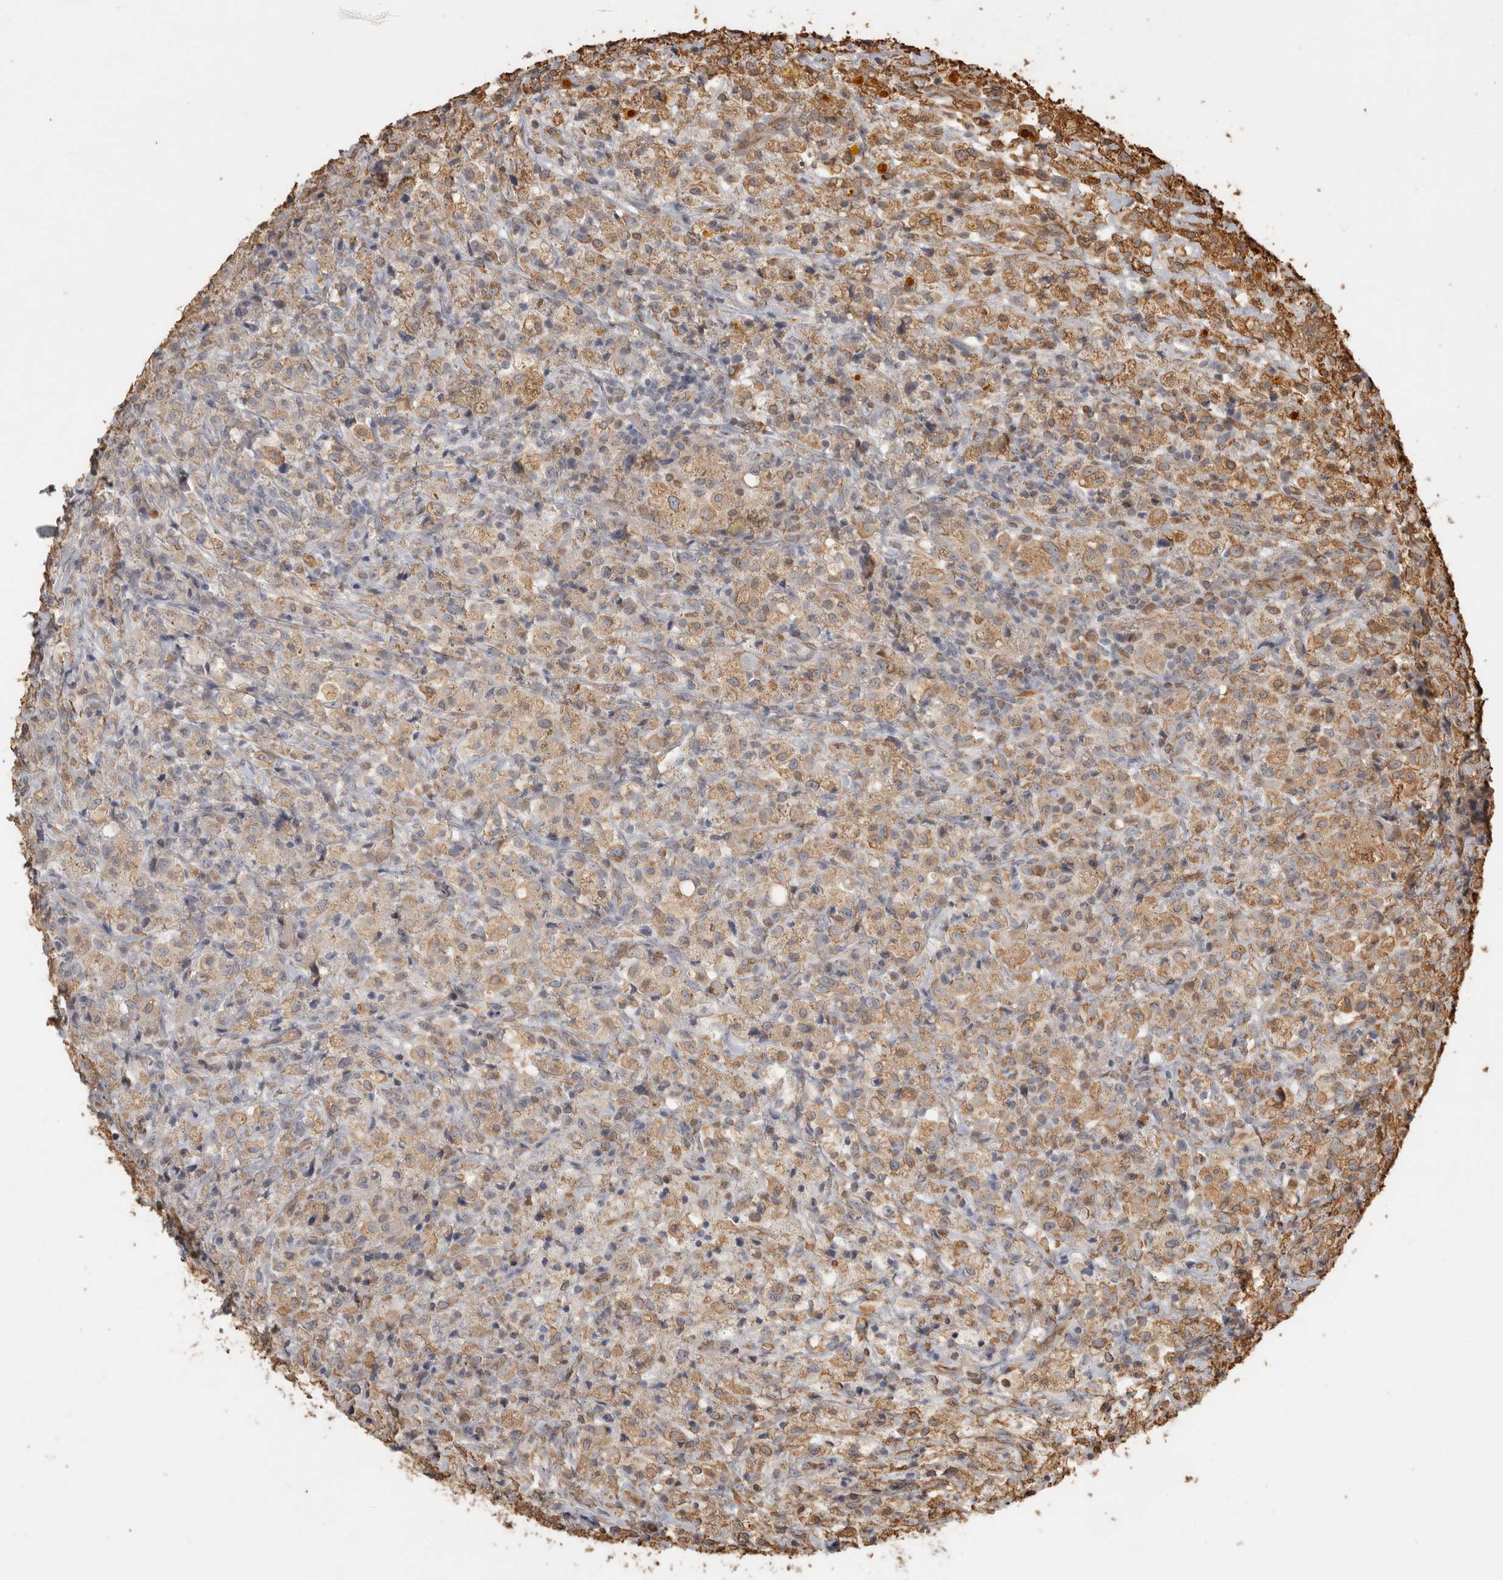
{"staining": {"intensity": "weak", "quantity": ">75%", "location": "cytoplasmic/membranous"}, "tissue": "testis cancer", "cell_type": "Tumor cells", "image_type": "cancer", "snomed": [{"axis": "morphology", "description": "Carcinoma, Embryonal, NOS"}, {"axis": "topography", "description": "Testis"}], "caption": "Weak cytoplasmic/membranous staining is identified in about >75% of tumor cells in testis cancer (embryonal carcinoma).", "gene": "REPS2", "patient": {"sex": "male", "age": 2}}